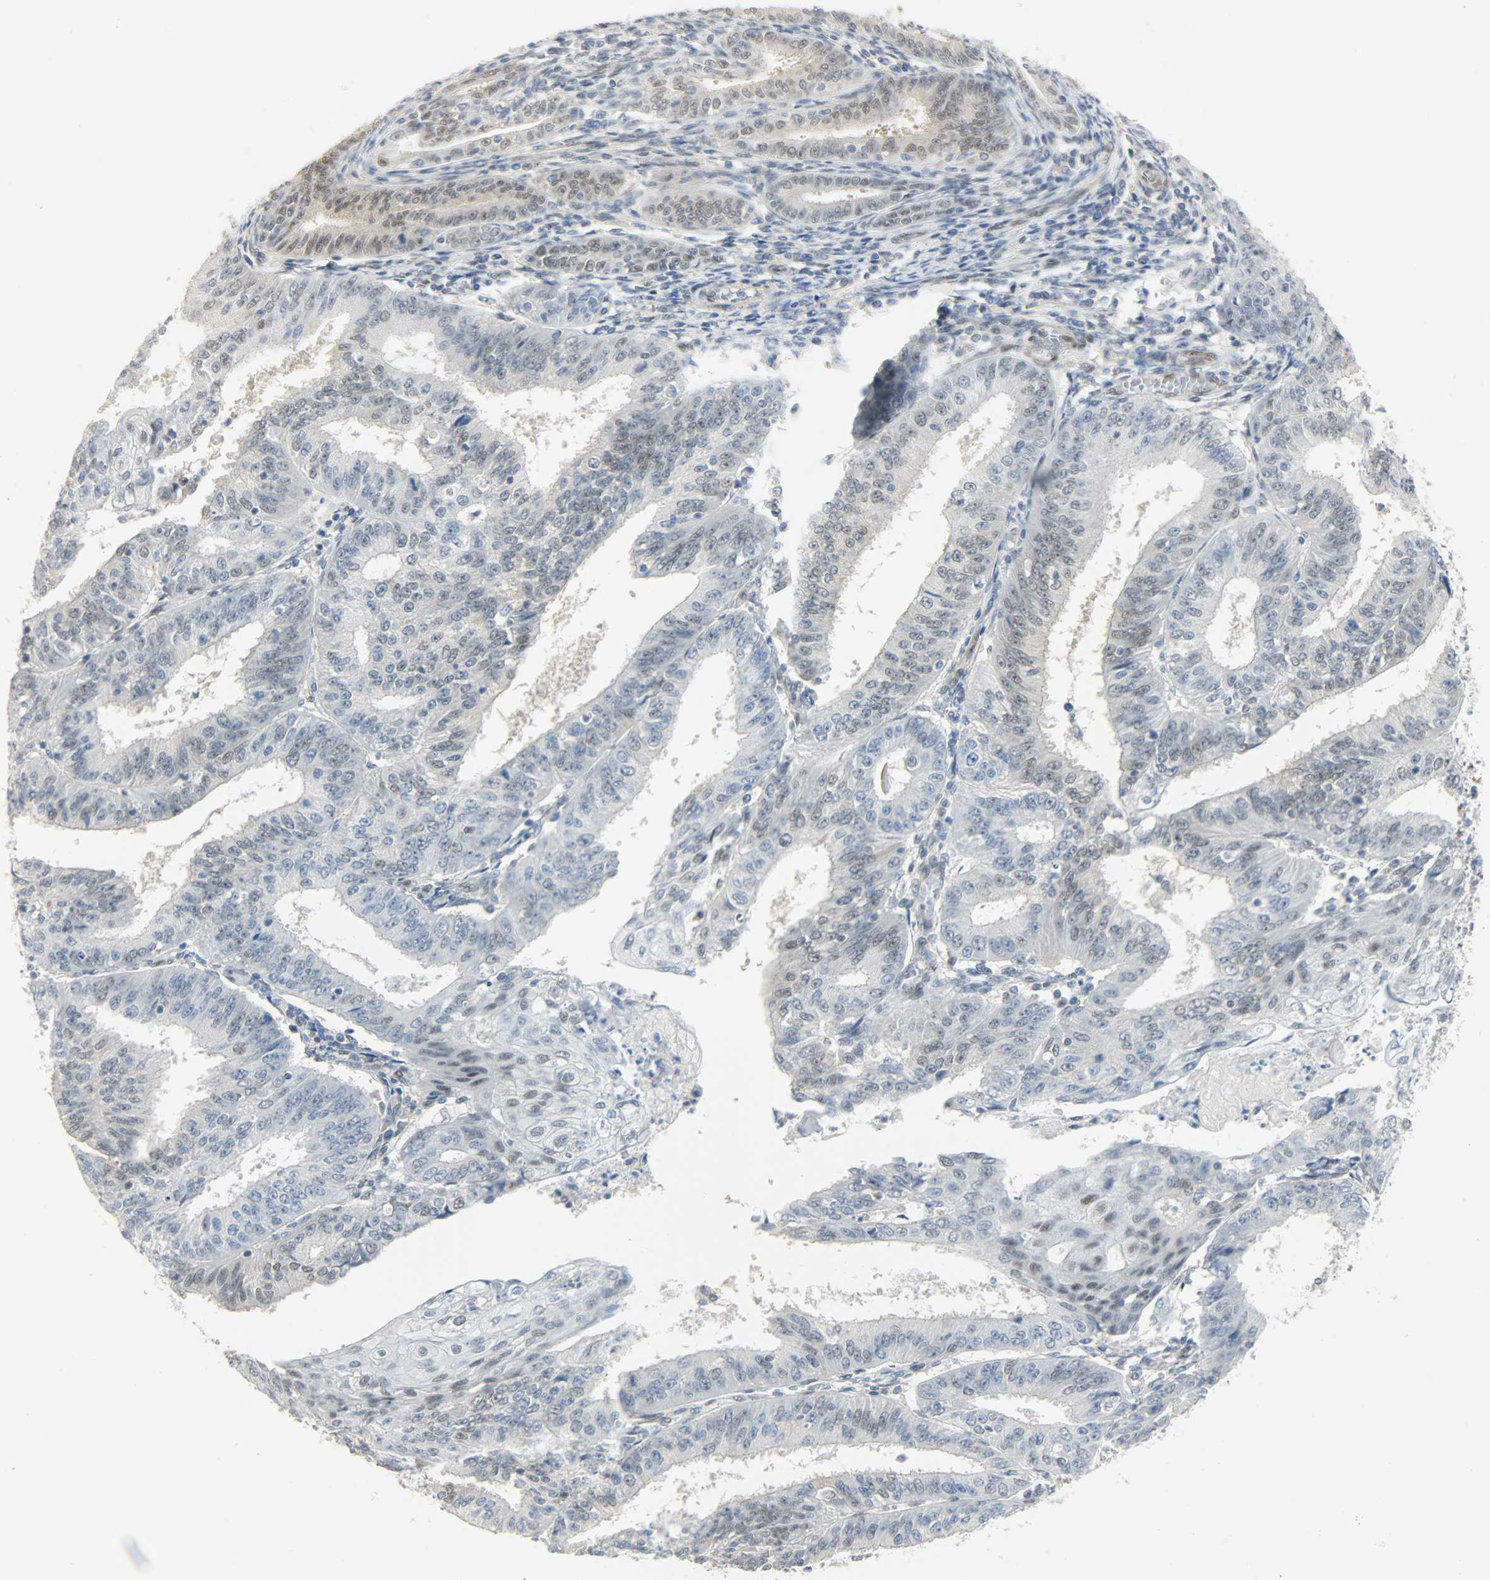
{"staining": {"intensity": "weak", "quantity": "<25%", "location": "nuclear"}, "tissue": "endometrial cancer", "cell_type": "Tumor cells", "image_type": "cancer", "snomed": [{"axis": "morphology", "description": "Adenocarcinoma, NOS"}, {"axis": "topography", "description": "Endometrium"}], "caption": "The histopathology image reveals no significant staining in tumor cells of adenocarcinoma (endometrial).", "gene": "NPEPL1", "patient": {"sex": "female", "age": 42}}